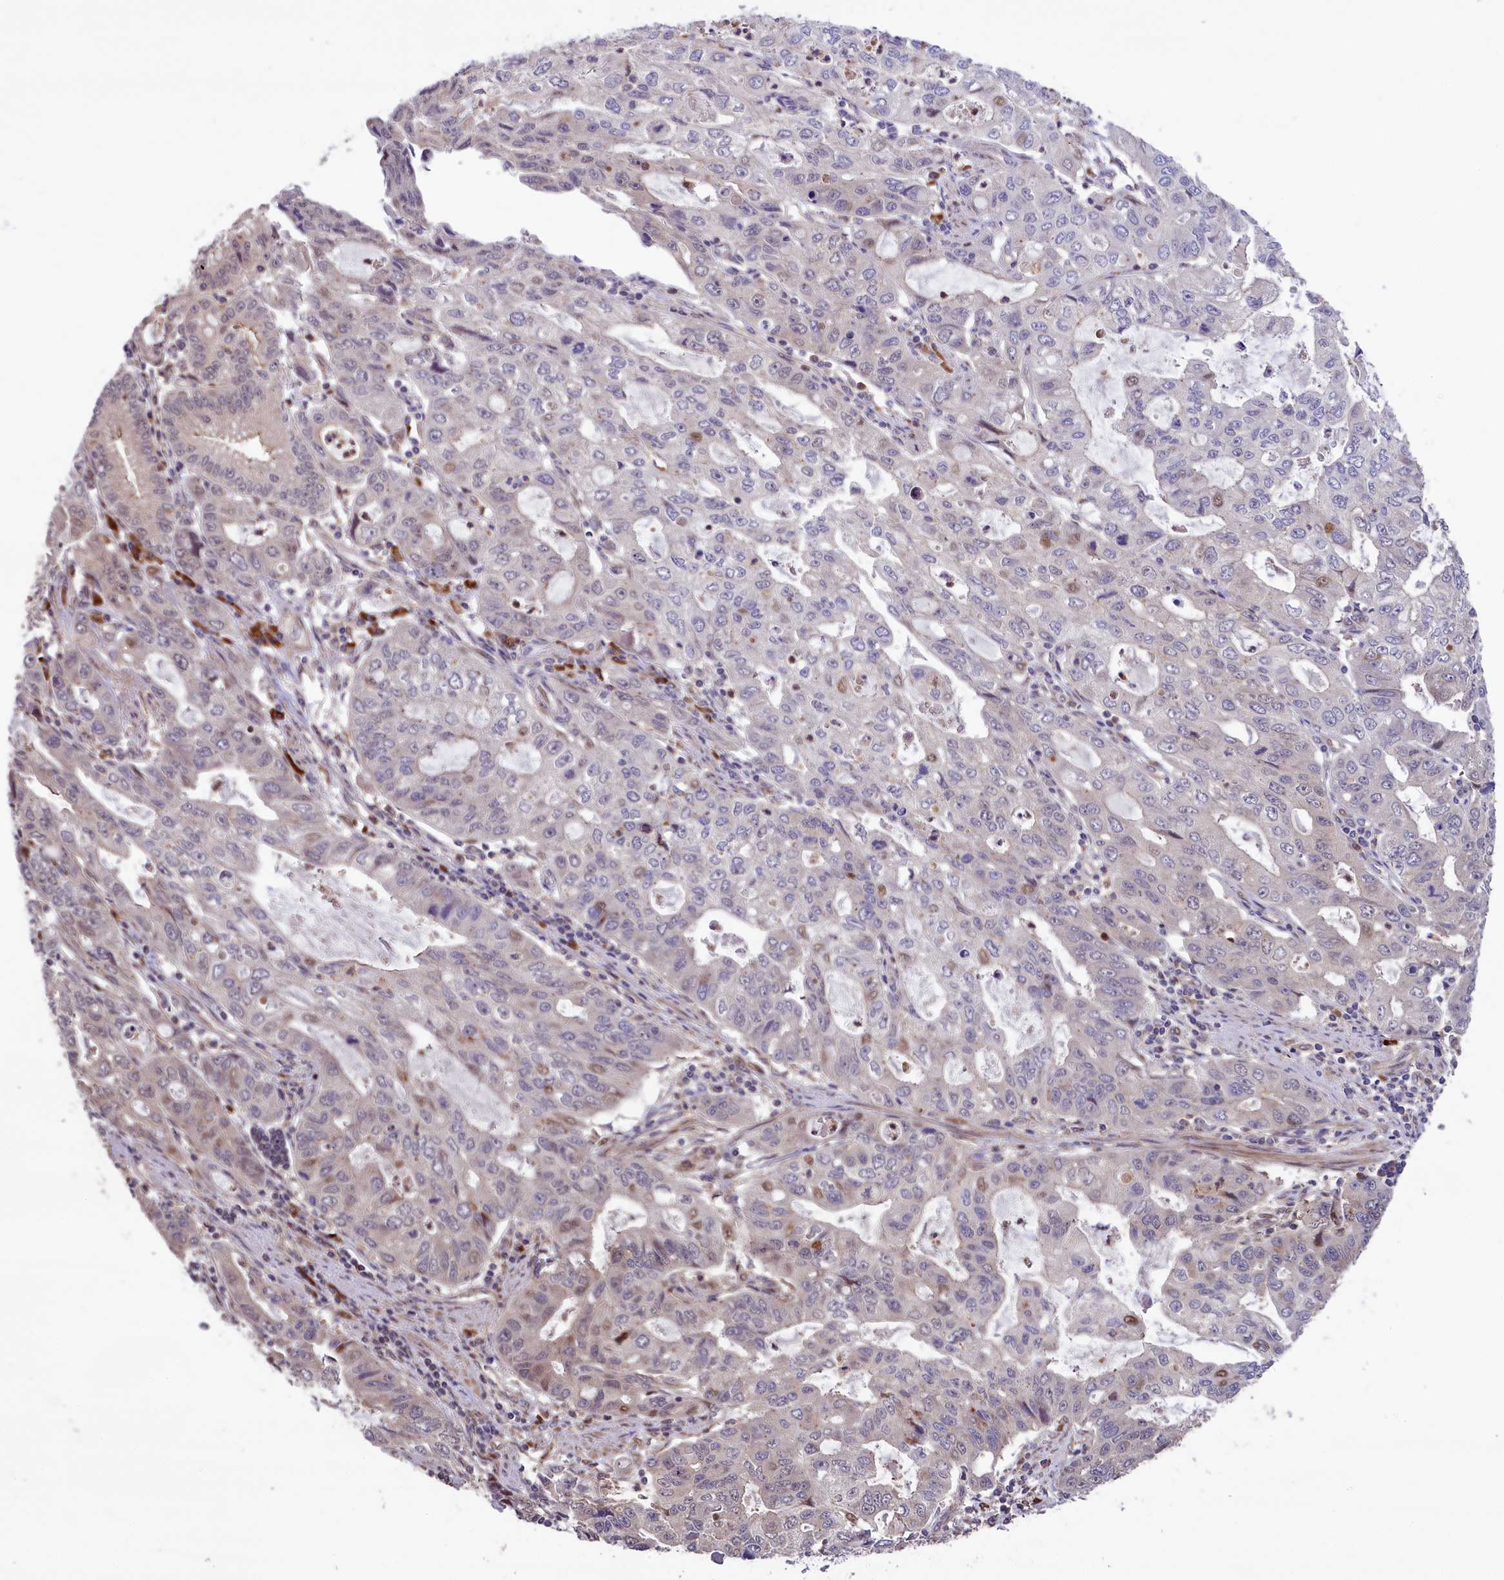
{"staining": {"intensity": "moderate", "quantity": "<25%", "location": "nuclear"}, "tissue": "stomach cancer", "cell_type": "Tumor cells", "image_type": "cancer", "snomed": [{"axis": "morphology", "description": "Adenocarcinoma, NOS"}, {"axis": "topography", "description": "Stomach, upper"}], "caption": "Immunohistochemistry micrograph of neoplastic tissue: human stomach adenocarcinoma stained using IHC shows low levels of moderate protein expression localized specifically in the nuclear of tumor cells, appearing as a nuclear brown color.", "gene": "RIC8A", "patient": {"sex": "female", "age": 52}}